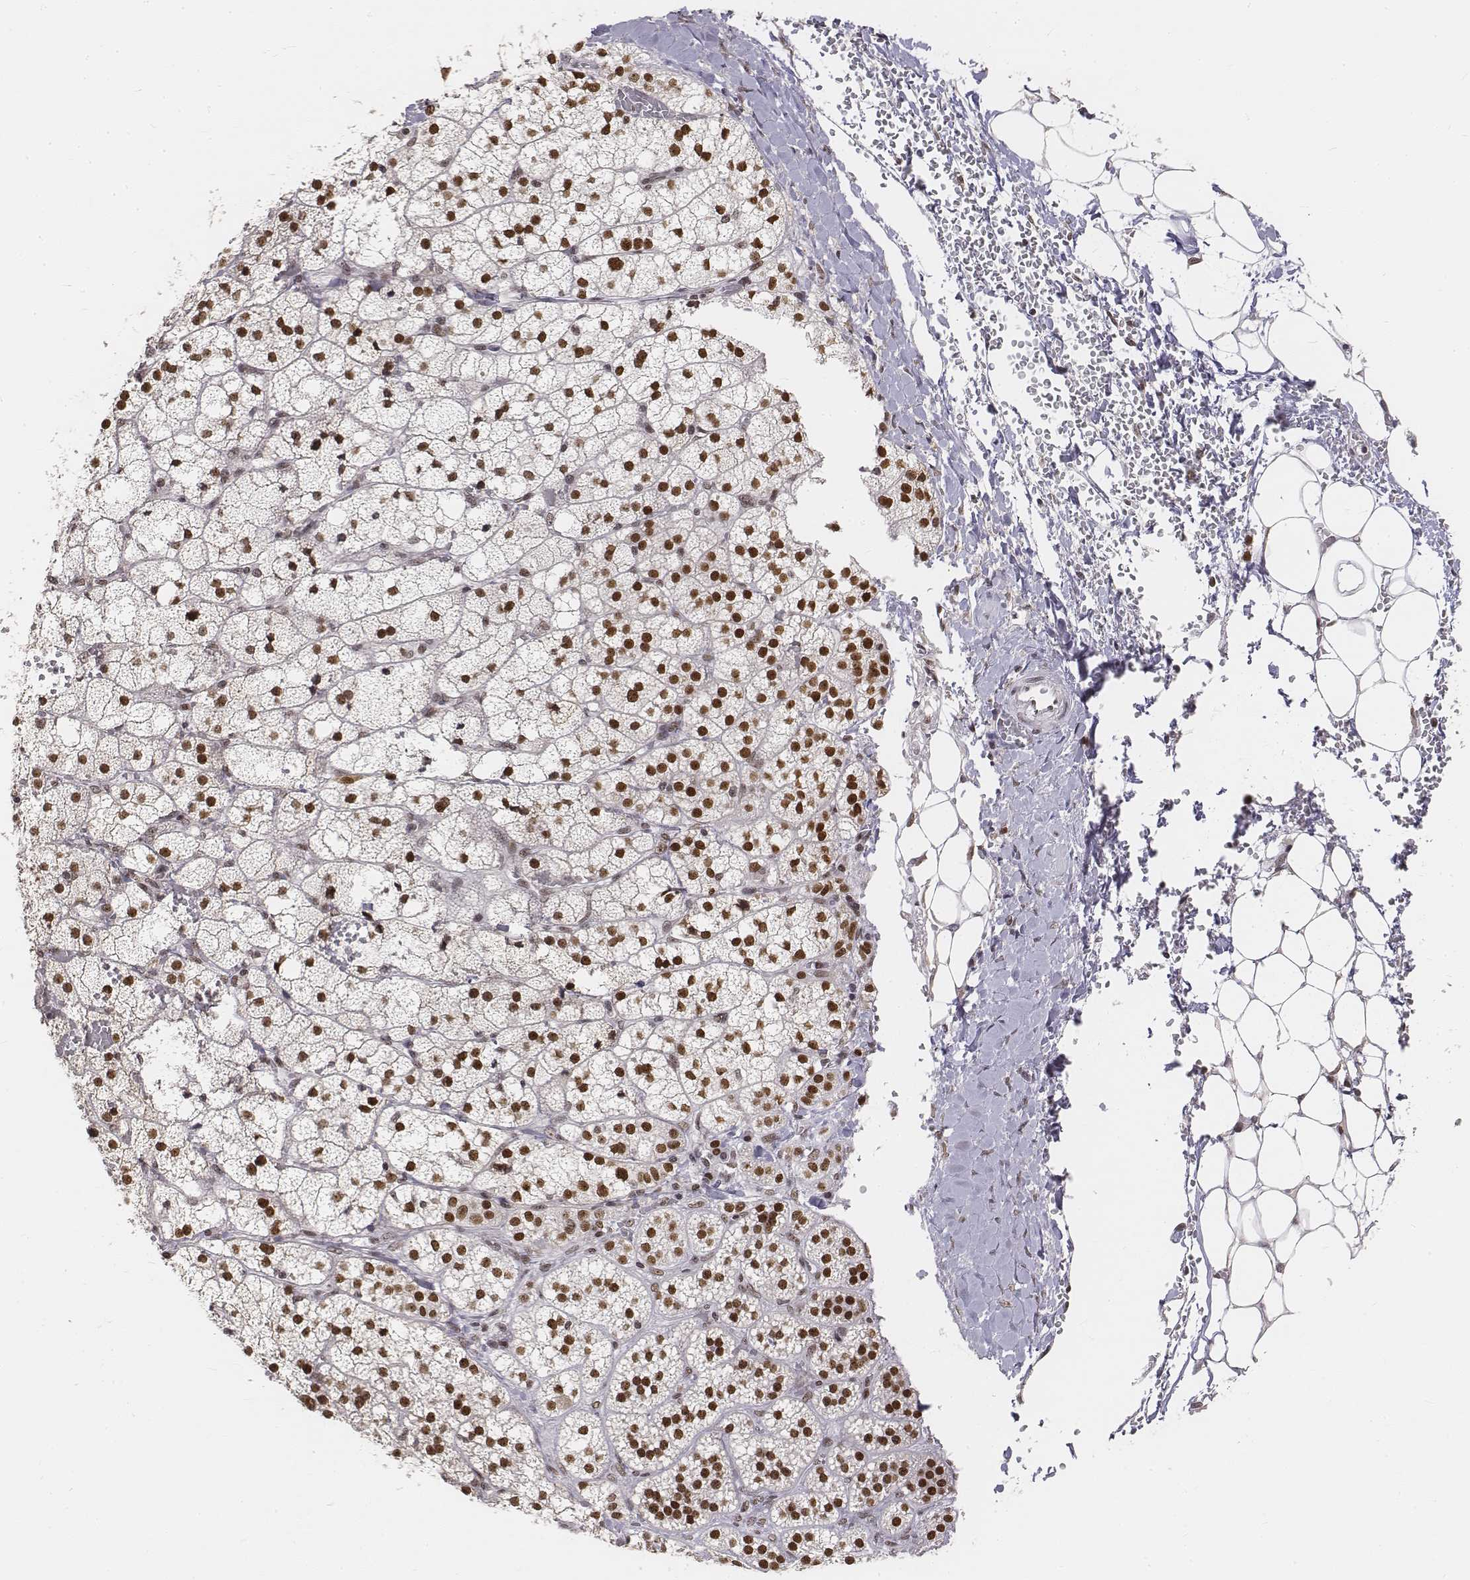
{"staining": {"intensity": "moderate", "quantity": ">75%", "location": "nuclear"}, "tissue": "adrenal gland", "cell_type": "Glandular cells", "image_type": "normal", "snomed": [{"axis": "morphology", "description": "Normal tissue, NOS"}, {"axis": "topography", "description": "Adrenal gland"}], "caption": "An immunohistochemistry micrograph of normal tissue is shown. Protein staining in brown shows moderate nuclear positivity in adrenal gland within glandular cells. (IHC, brightfield microscopy, high magnification).", "gene": "PHF6", "patient": {"sex": "male", "age": 53}}